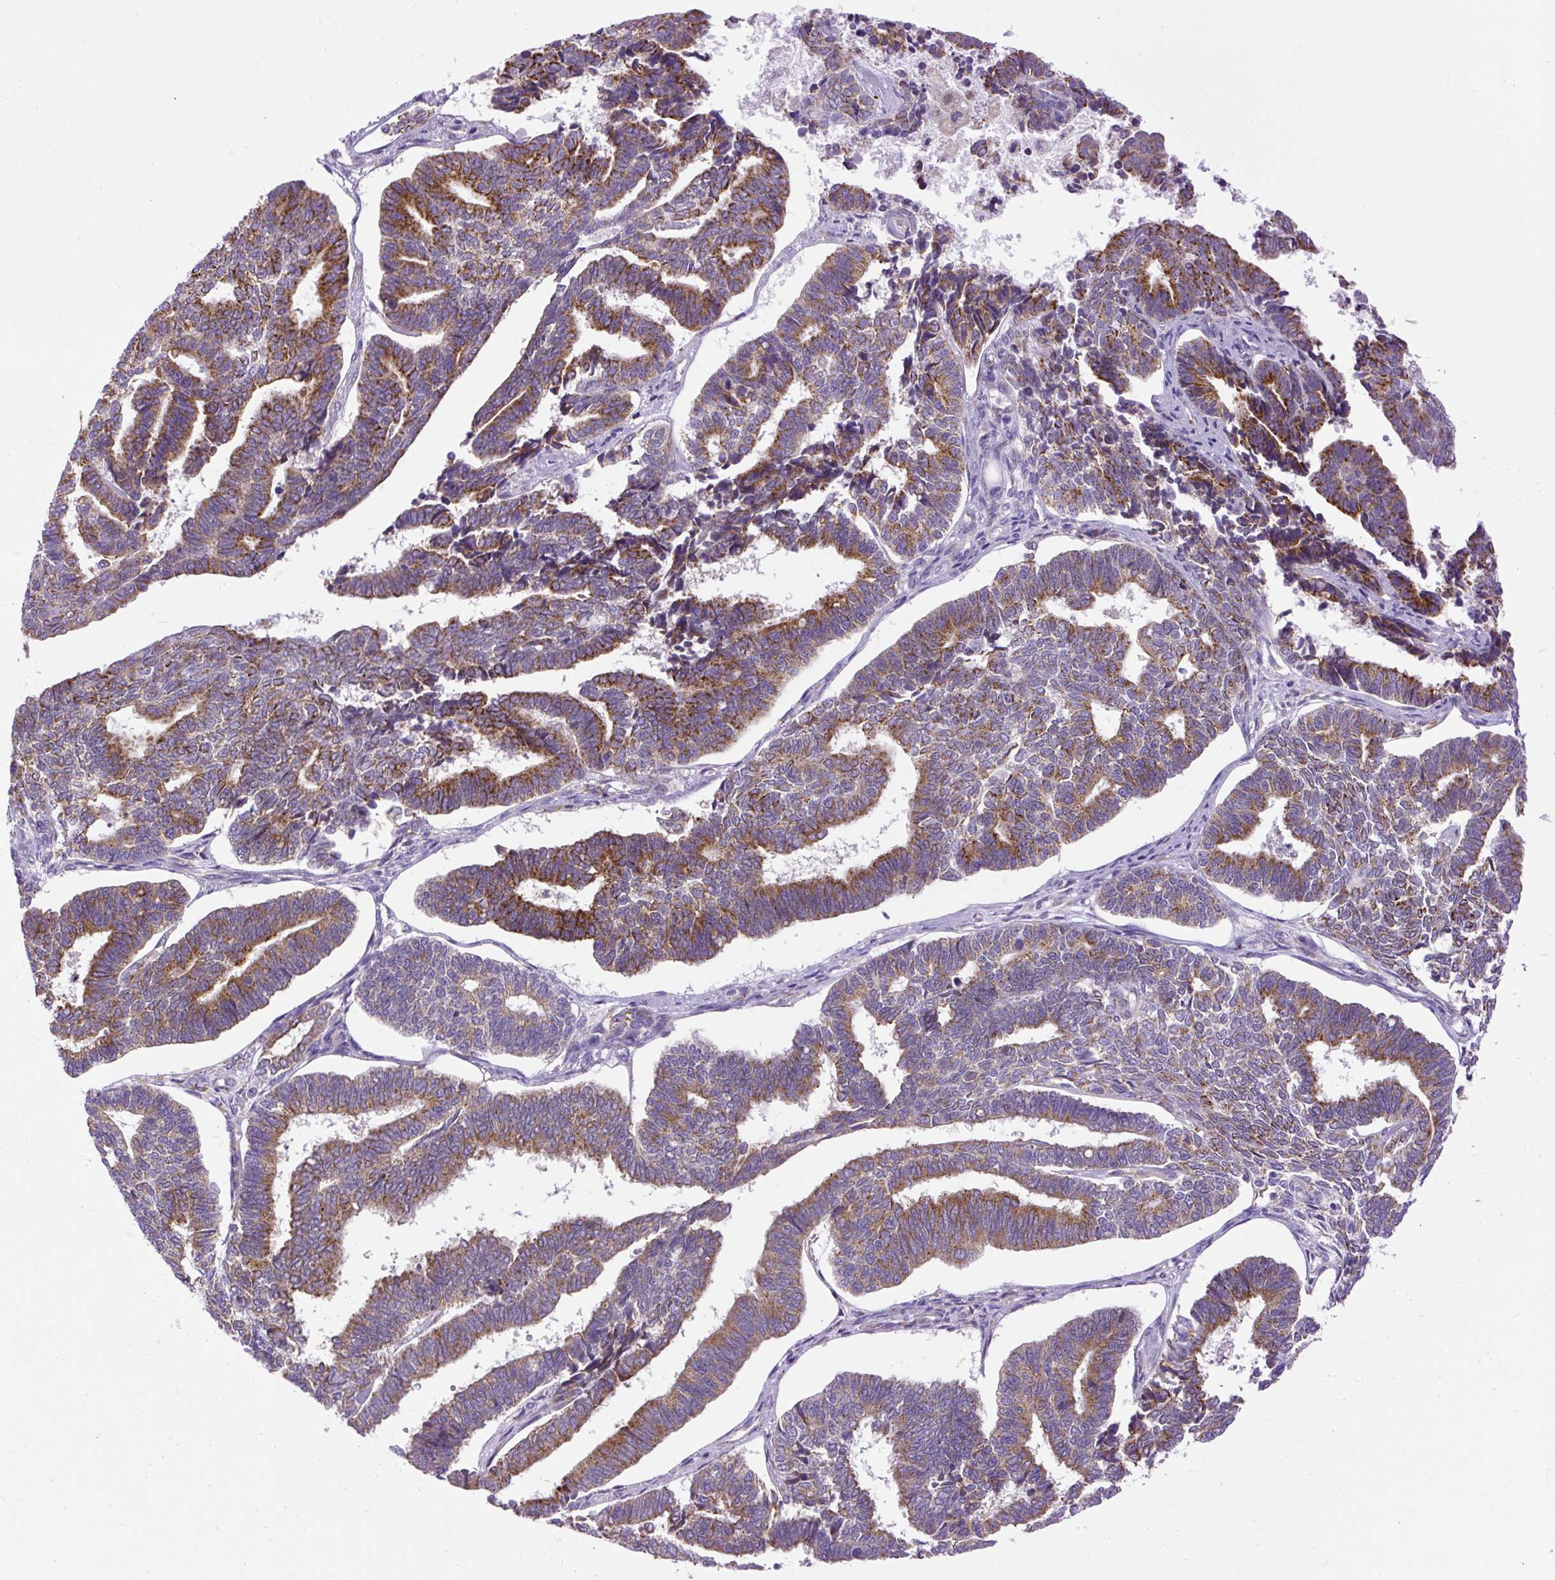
{"staining": {"intensity": "moderate", "quantity": ">75%", "location": "cytoplasmic/membranous"}, "tissue": "endometrial cancer", "cell_type": "Tumor cells", "image_type": "cancer", "snomed": [{"axis": "morphology", "description": "Adenocarcinoma, NOS"}, {"axis": "topography", "description": "Endometrium"}], "caption": "Immunohistochemical staining of human endometrial cancer displays medium levels of moderate cytoplasmic/membranous positivity in about >75% of tumor cells.", "gene": "SYBU", "patient": {"sex": "female", "age": 70}}